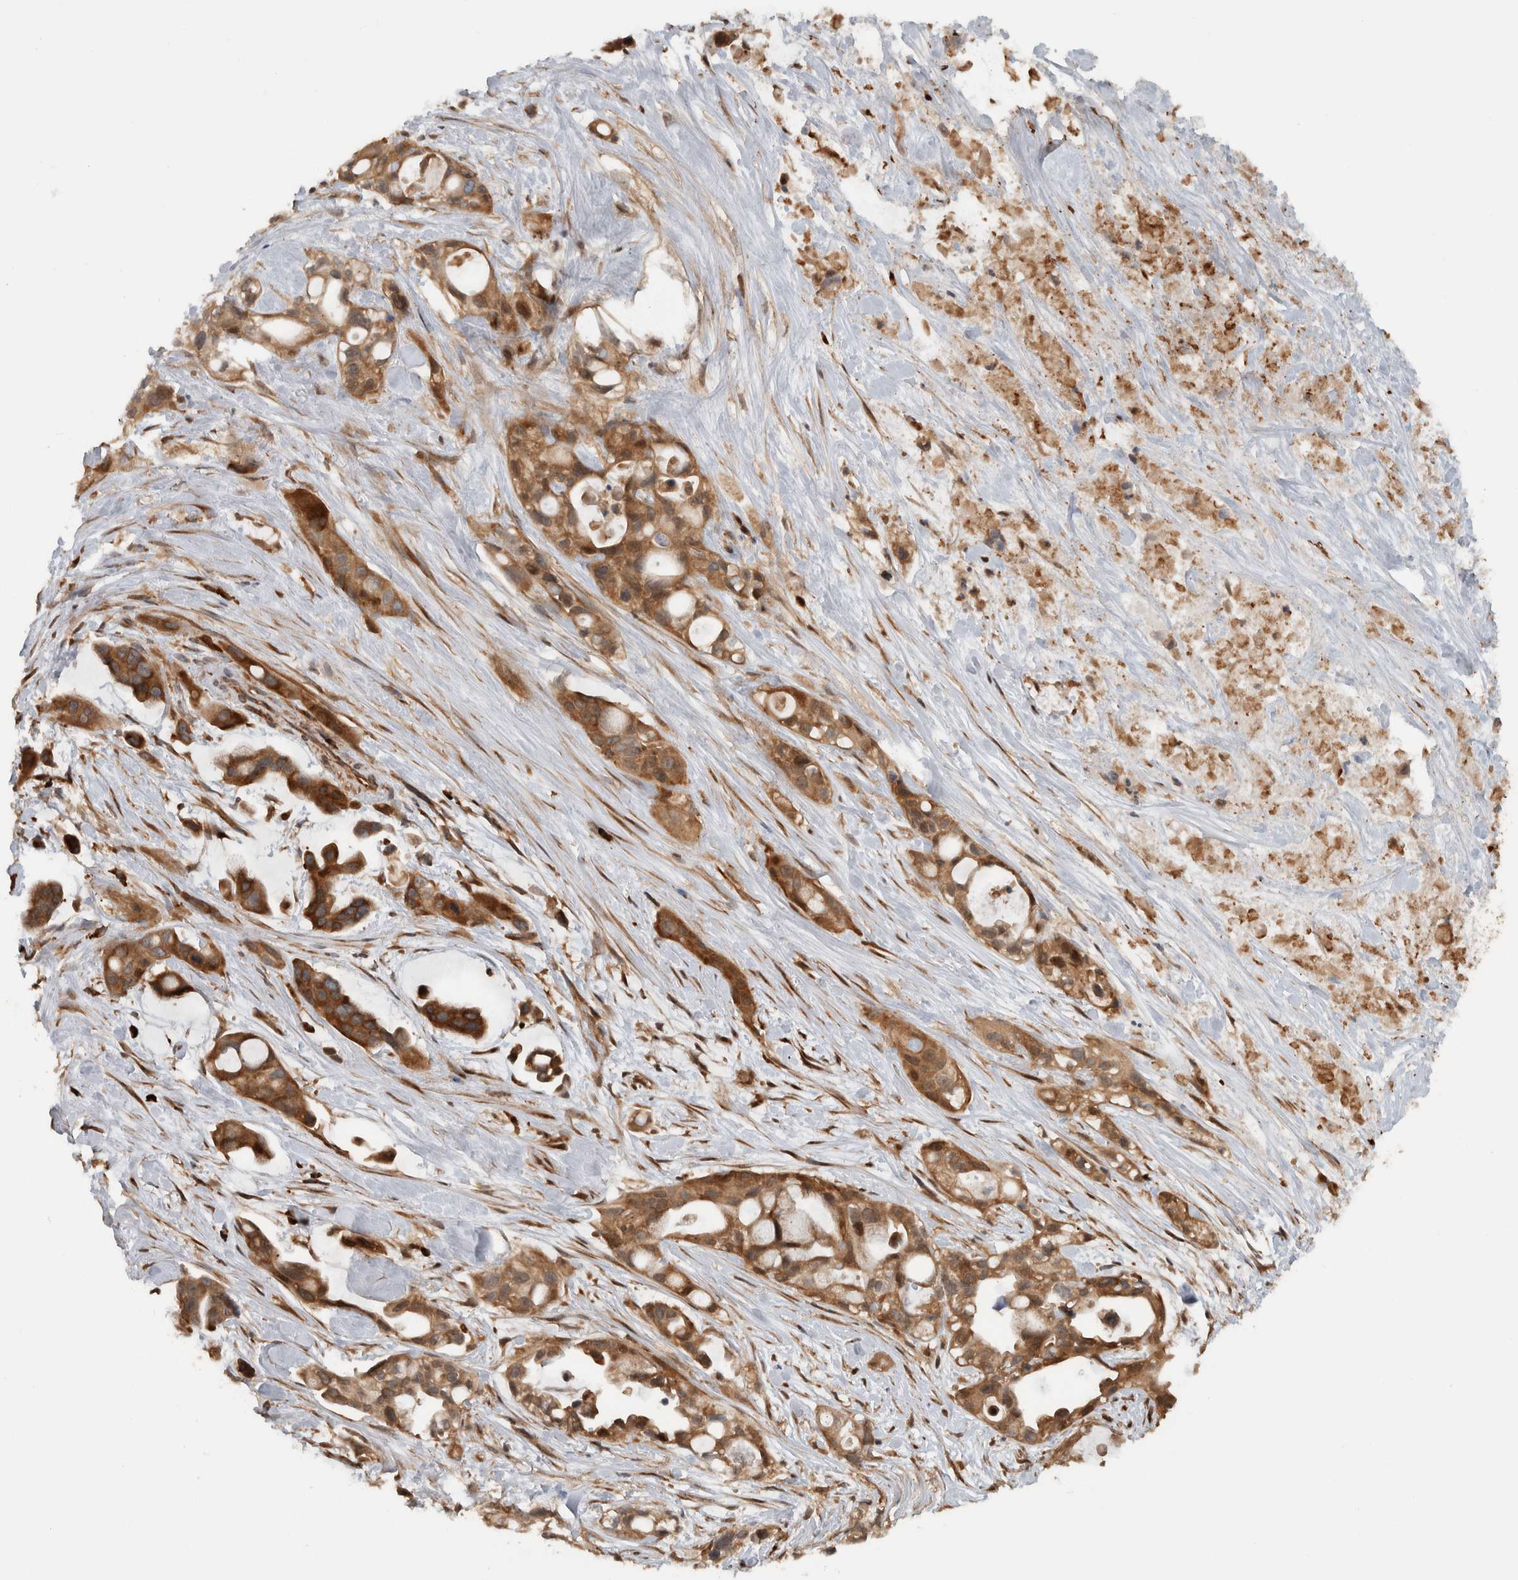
{"staining": {"intensity": "moderate", "quantity": ">75%", "location": "cytoplasmic/membranous"}, "tissue": "pancreatic cancer", "cell_type": "Tumor cells", "image_type": "cancer", "snomed": [{"axis": "morphology", "description": "Adenocarcinoma, NOS"}, {"axis": "topography", "description": "Pancreas"}], "caption": "Protein staining displays moderate cytoplasmic/membranous positivity in approximately >75% of tumor cells in pancreatic cancer.", "gene": "CNTROB", "patient": {"sex": "male", "age": 53}}